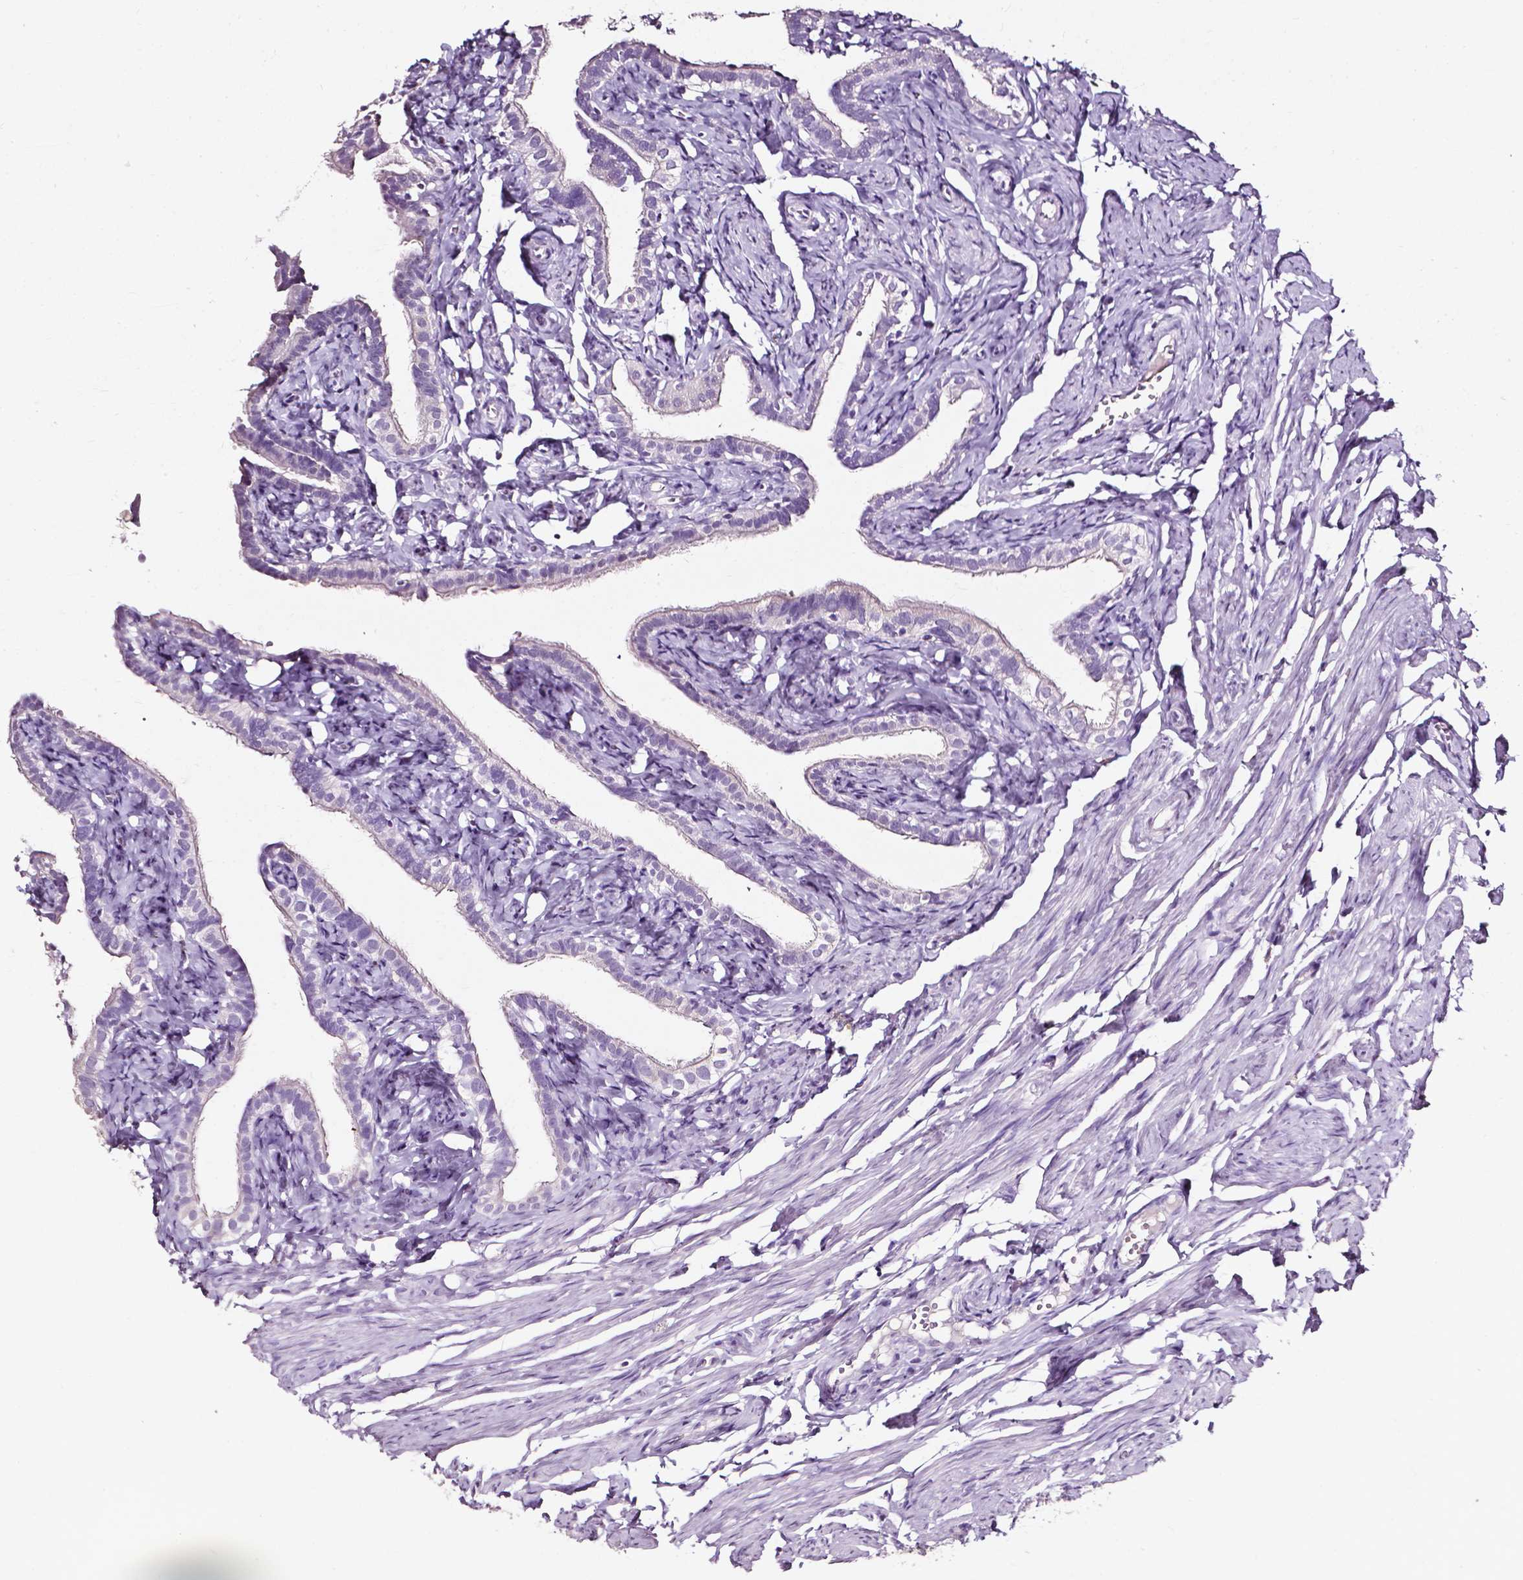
{"staining": {"intensity": "negative", "quantity": "none", "location": "none"}, "tissue": "fallopian tube", "cell_type": "Glandular cells", "image_type": "normal", "snomed": [{"axis": "morphology", "description": "Normal tissue, NOS"}, {"axis": "topography", "description": "Fallopian tube"}], "caption": "A high-resolution image shows immunohistochemistry staining of benign fallopian tube, which shows no significant staining in glandular cells.", "gene": "DEFA5", "patient": {"sex": "female", "age": 41}}